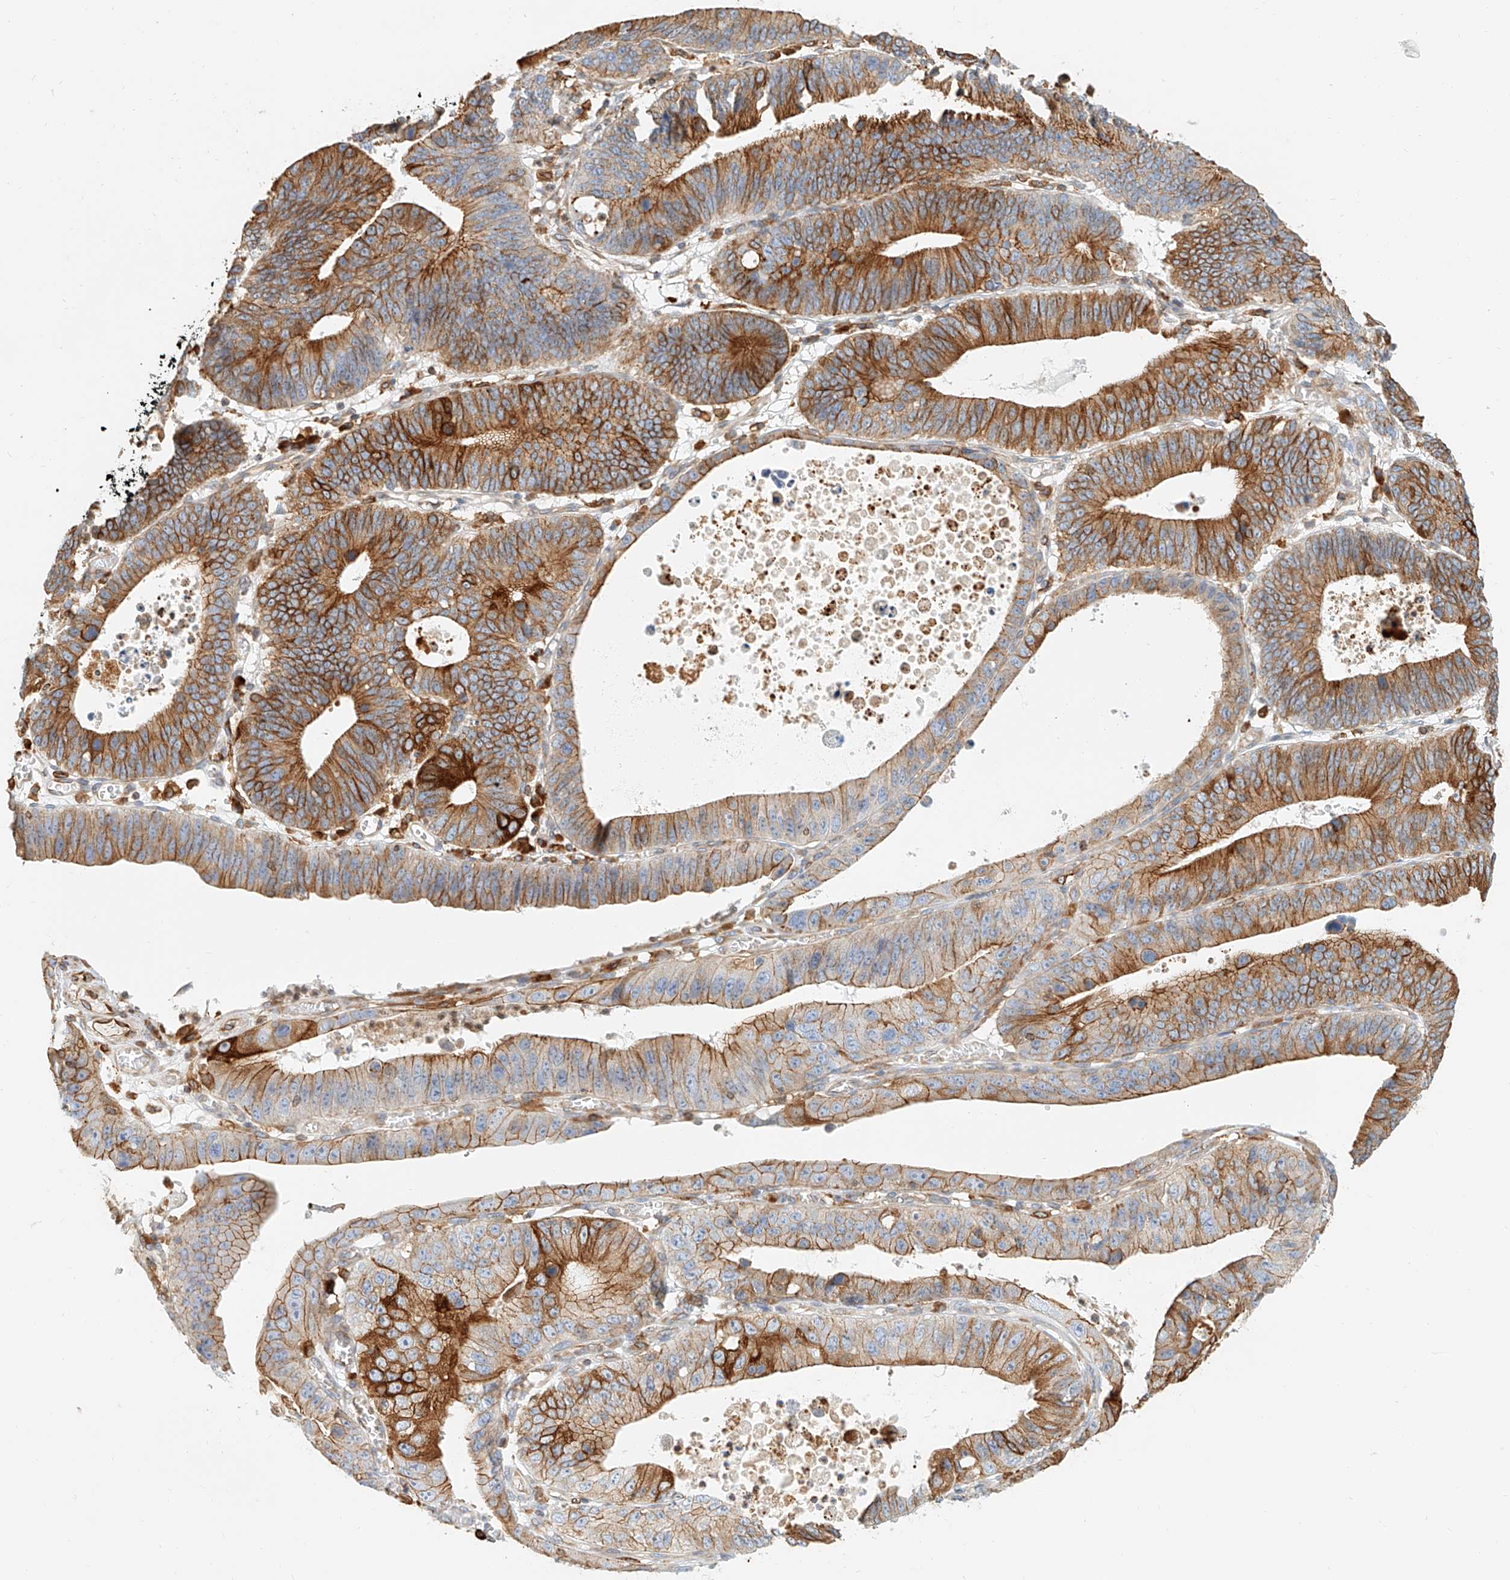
{"staining": {"intensity": "strong", "quantity": ">75%", "location": "cytoplasmic/membranous"}, "tissue": "stomach cancer", "cell_type": "Tumor cells", "image_type": "cancer", "snomed": [{"axis": "morphology", "description": "Adenocarcinoma, NOS"}, {"axis": "topography", "description": "Stomach"}], "caption": "Brown immunohistochemical staining in stomach cancer exhibits strong cytoplasmic/membranous staining in approximately >75% of tumor cells.", "gene": "DHRS7", "patient": {"sex": "male", "age": 59}}